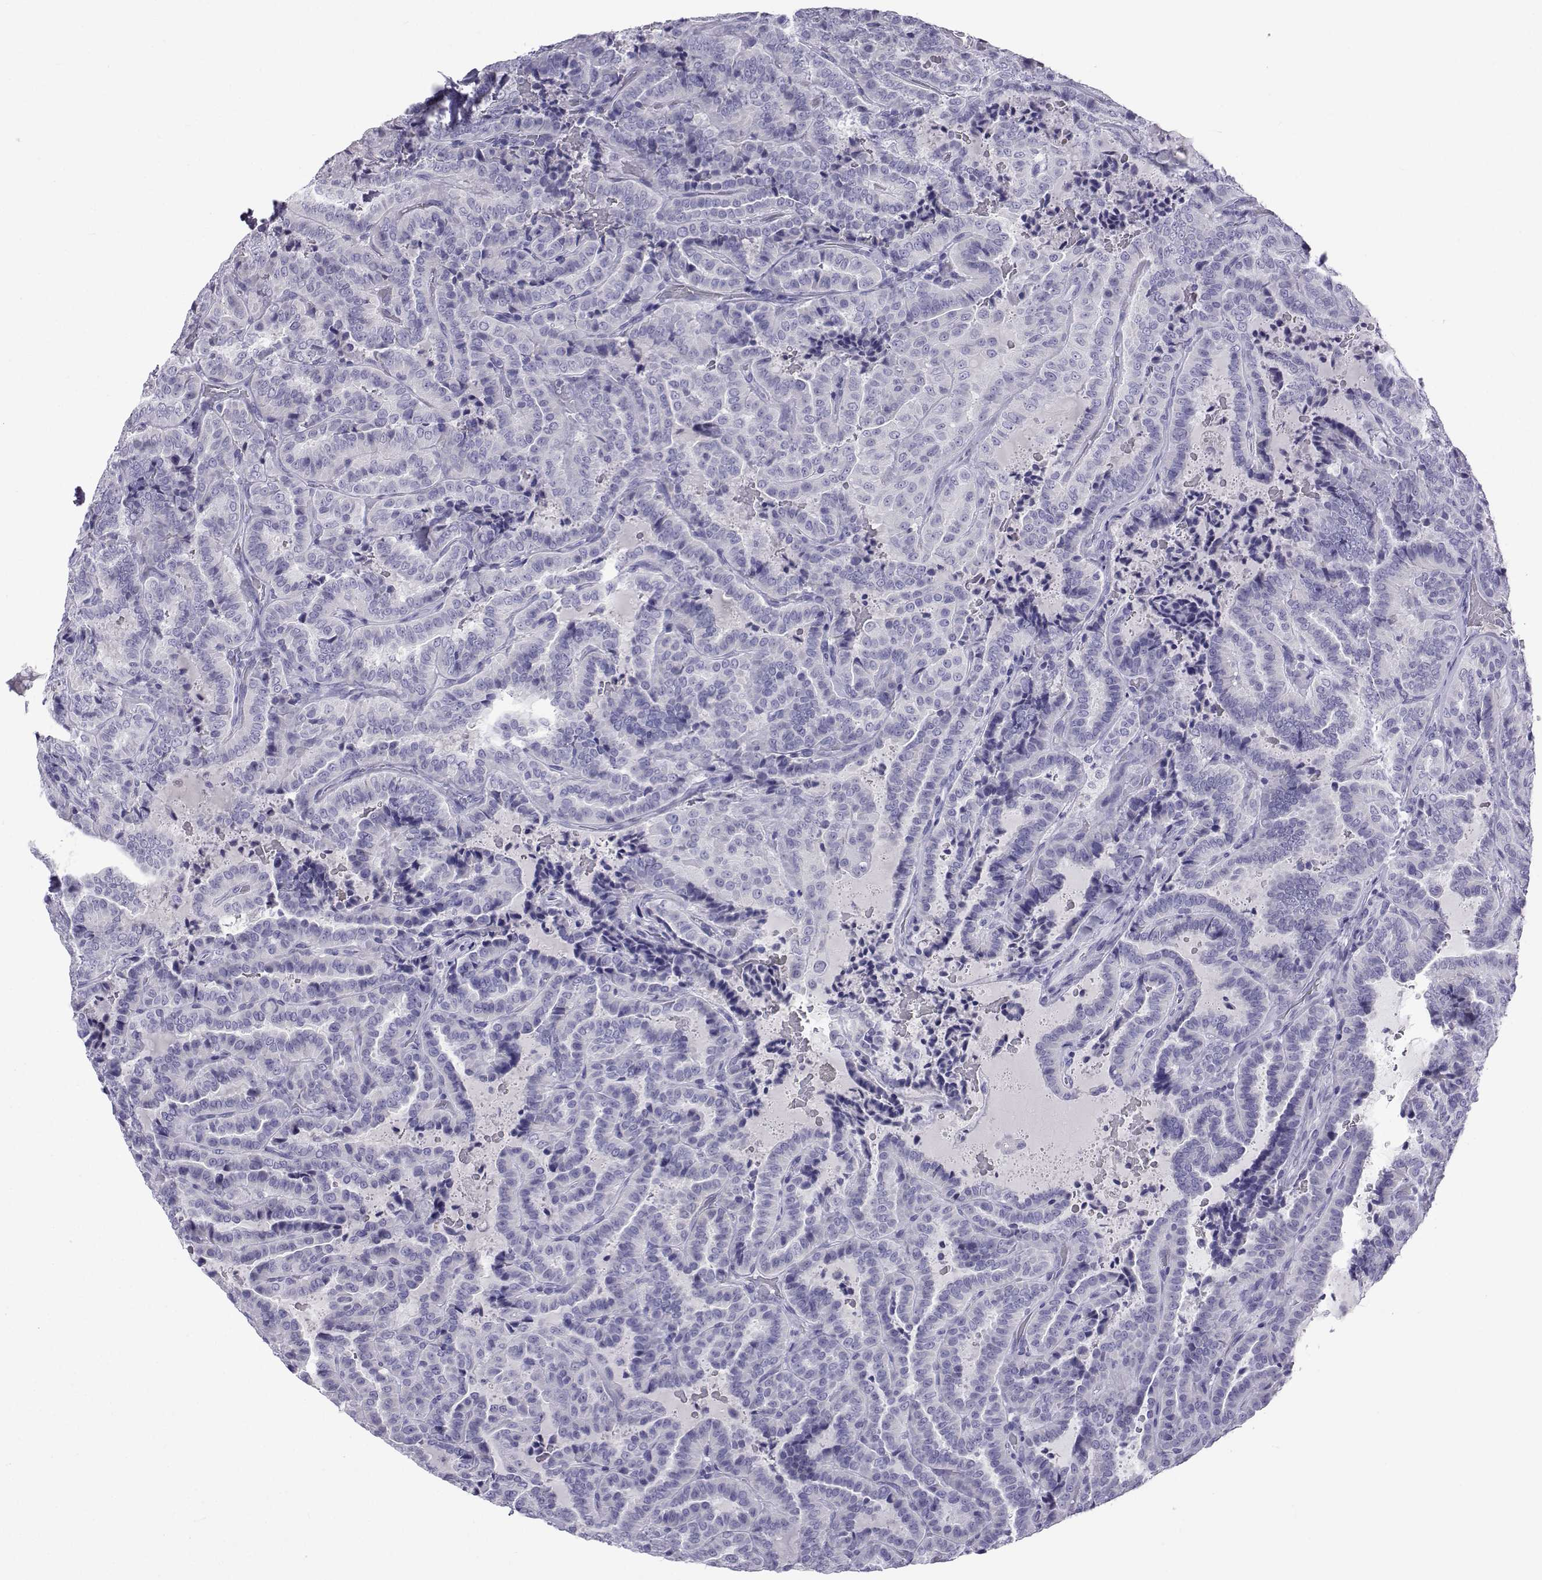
{"staining": {"intensity": "negative", "quantity": "none", "location": "none"}, "tissue": "thyroid cancer", "cell_type": "Tumor cells", "image_type": "cancer", "snomed": [{"axis": "morphology", "description": "Papillary adenocarcinoma, NOS"}, {"axis": "topography", "description": "Thyroid gland"}], "caption": "An immunohistochemistry (IHC) micrograph of thyroid papillary adenocarcinoma is shown. There is no staining in tumor cells of thyroid papillary adenocarcinoma.", "gene": "ACTL7A", "patient": {"sex": "female", "age": 39}}